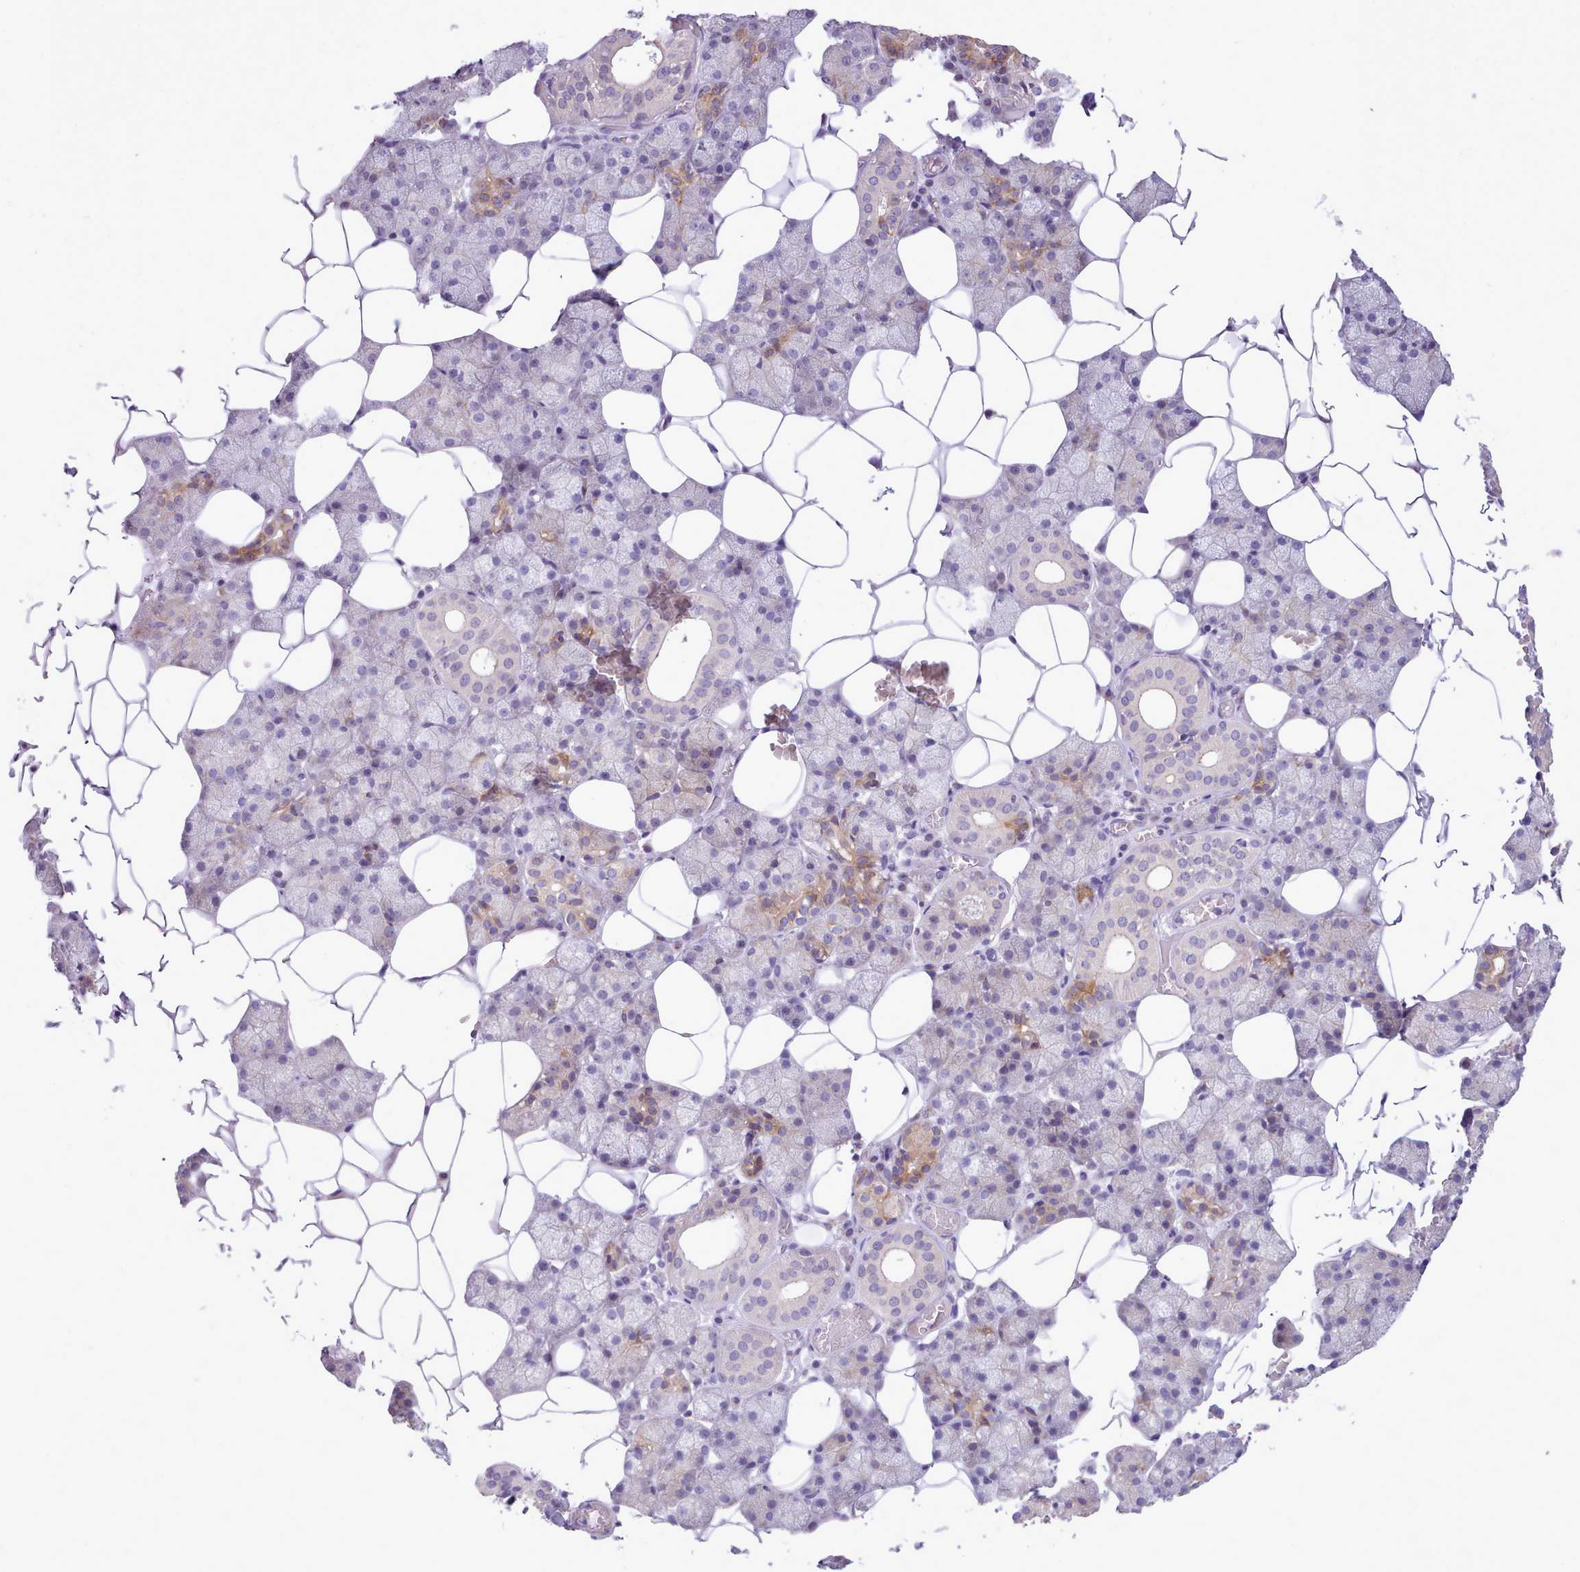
{"staining": {"intensity": "moderate", "quantity": "<25%", "location": "cytoplasmic/membranous"}, "tissue": "salivary gland", "cell_type": "Glandular cells", "image_type": "normal", "snomed": [{"axis": "morphology", "description": "Normal tissue, NOS"}, {"axis": "topography", "description": "Salivary gland"}], "caption": "Moderate cytoplasmic/membranous protein positivity is appreciated in approximately <25% of glandular cells in salivary gland. The protein is stained brown, and the nuclei are stained in blue (DAB IHC with brightfield microscopy, high magnification).", "gene": "CYP2A13", "patient": {"sex": "female", "age": 33}}